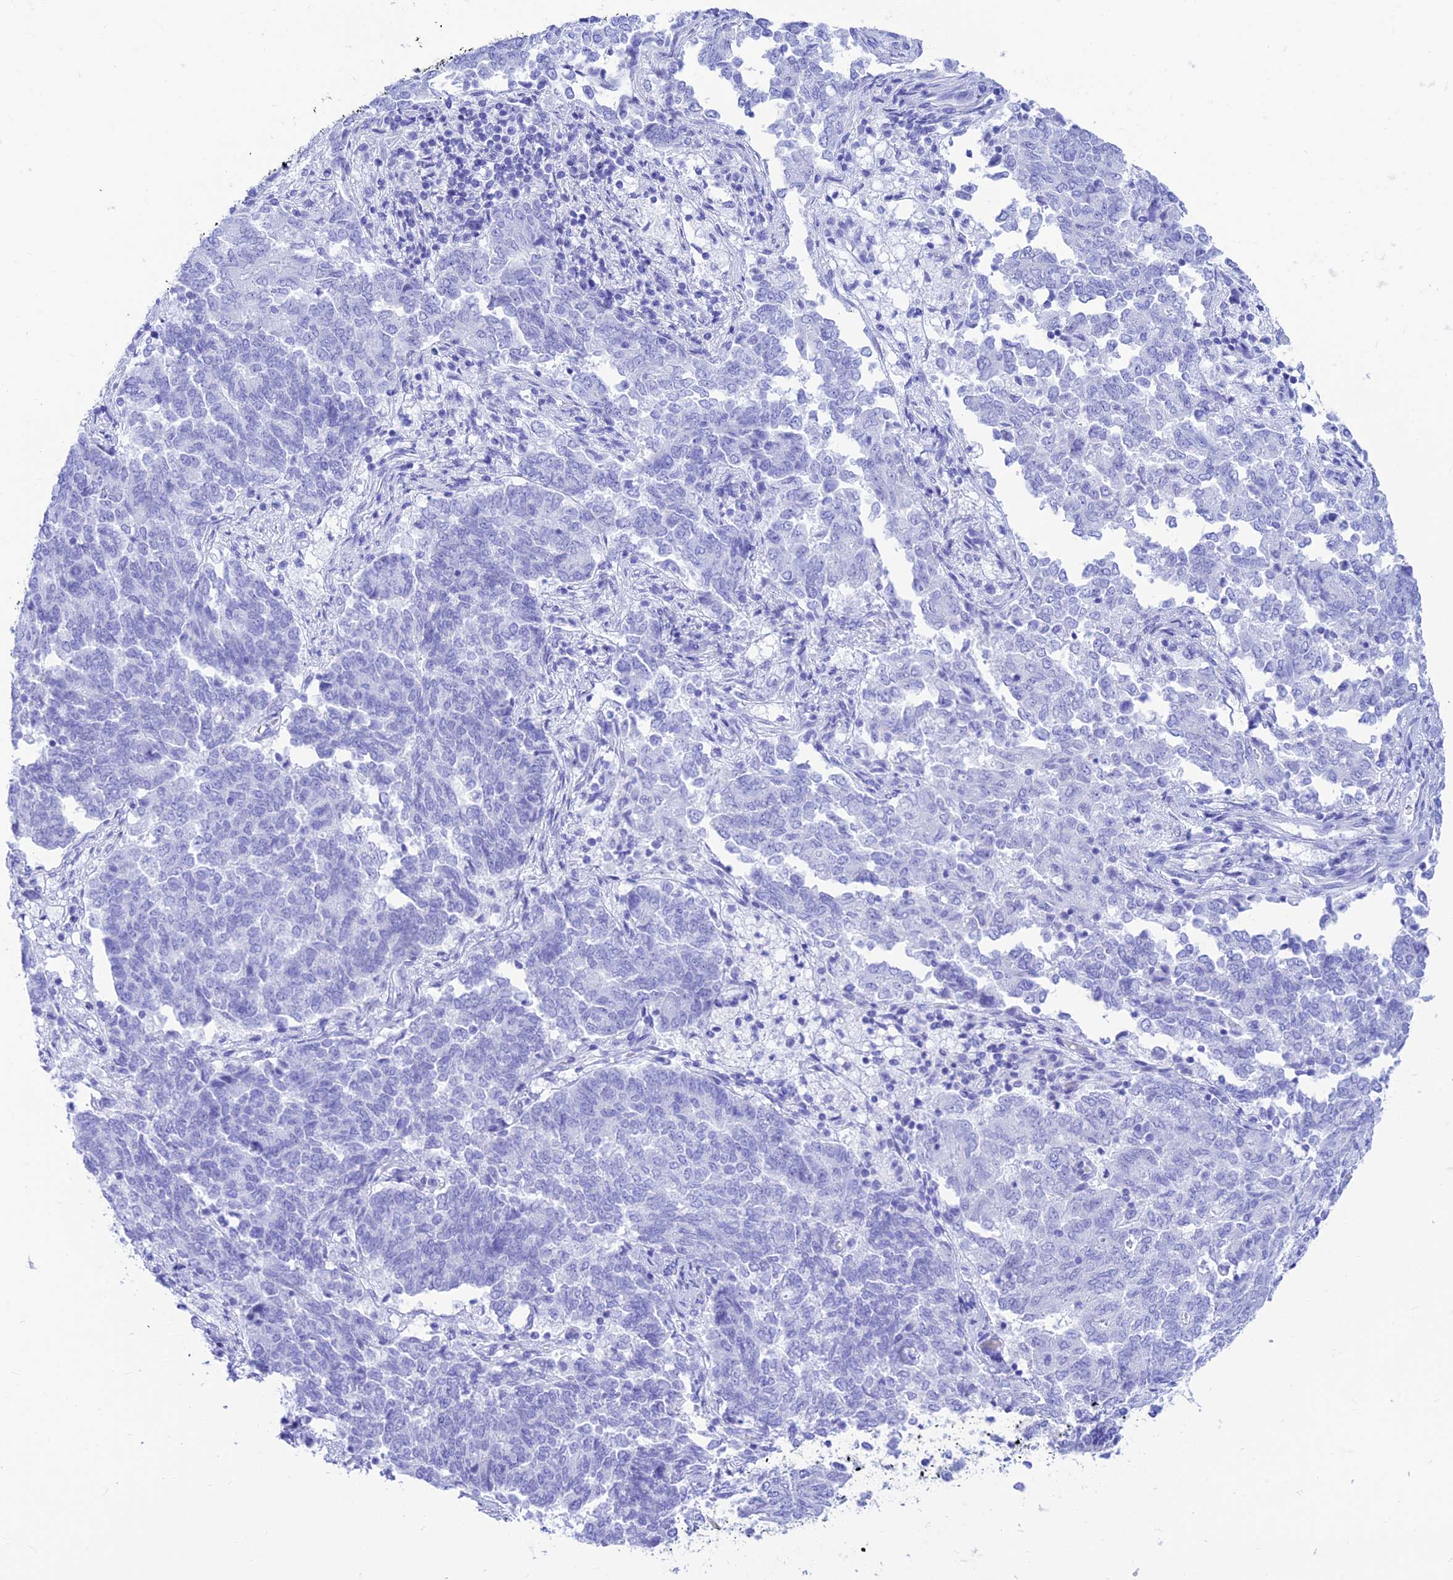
{"staining": {"intensity": "negative", "quantity": "none", "location": "none"}, "tissue": "endometrial cancer", "cell_type": "Tumor cells", "image_type": "cancer", "snomed": [{"axis": "morphology", "description": "Adenocarcinoma, NOS"}, {"axis": "topography", "description": "Endometrium"}], "caption": "A high-resolution histopathology image shows immunohistochemistry staining of endometrial cancer, which reveals no significant staining in tumor cells.", "gene": "PRNP", "patient": {"sex": "female", "age": 80}}